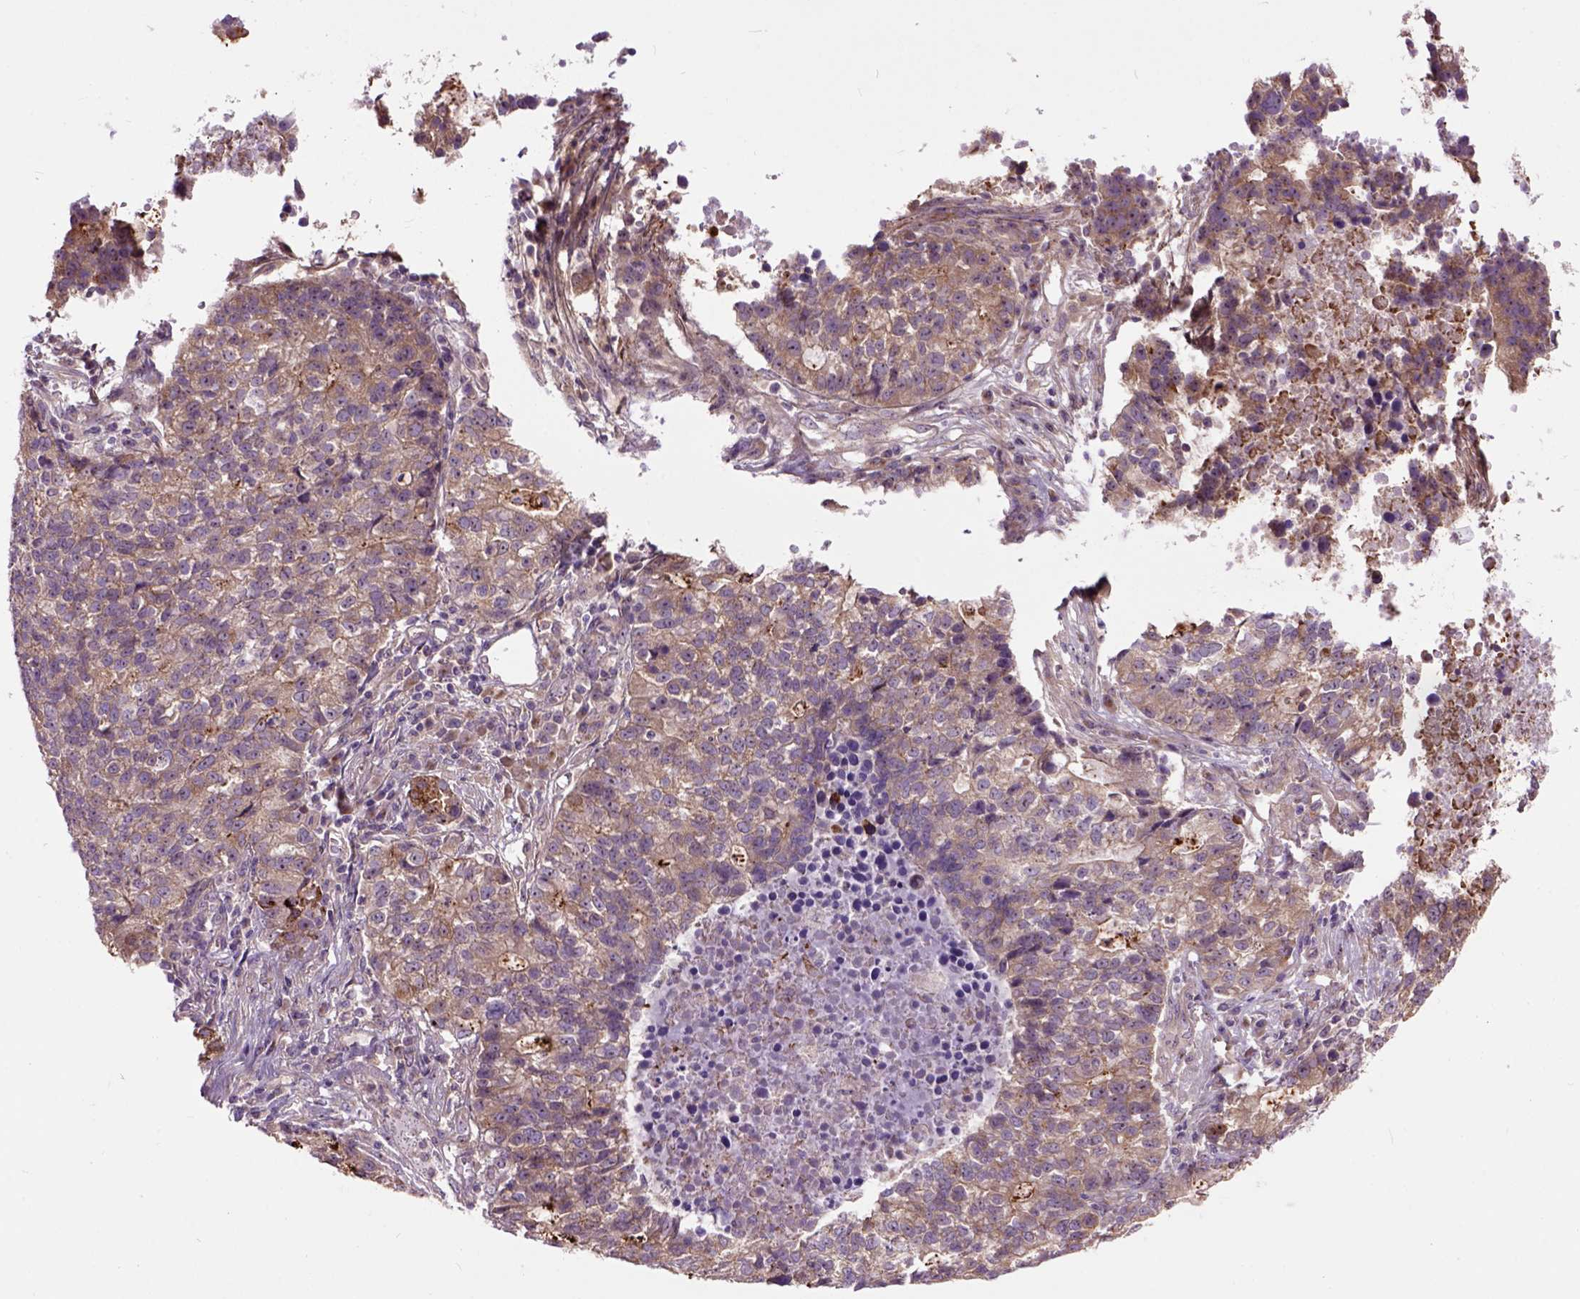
{"staining": {"intensity": "moderate", "quantity": ">75%", "location": "cytoplasmic/membranous"}, "tissue": "lung cancer", "cell_type": "Tumor cells", "image_type": "cancer", "snomed": [{"axis": "morphology", "description": "Adenocarcinoma, NOS"}, {"axis": "topography", "description": "Lung"}], "caption": "Immunohistochemistry (IHC) image of human adenocarcinoma (lung) stained for a protein (brown), which exhibits medium levels of moderate cytoplasmic/membranous positivity in approximately >75% of tumor cells.", "gene": "MAPT", "patient": {"sex": "male", "age": 57}}